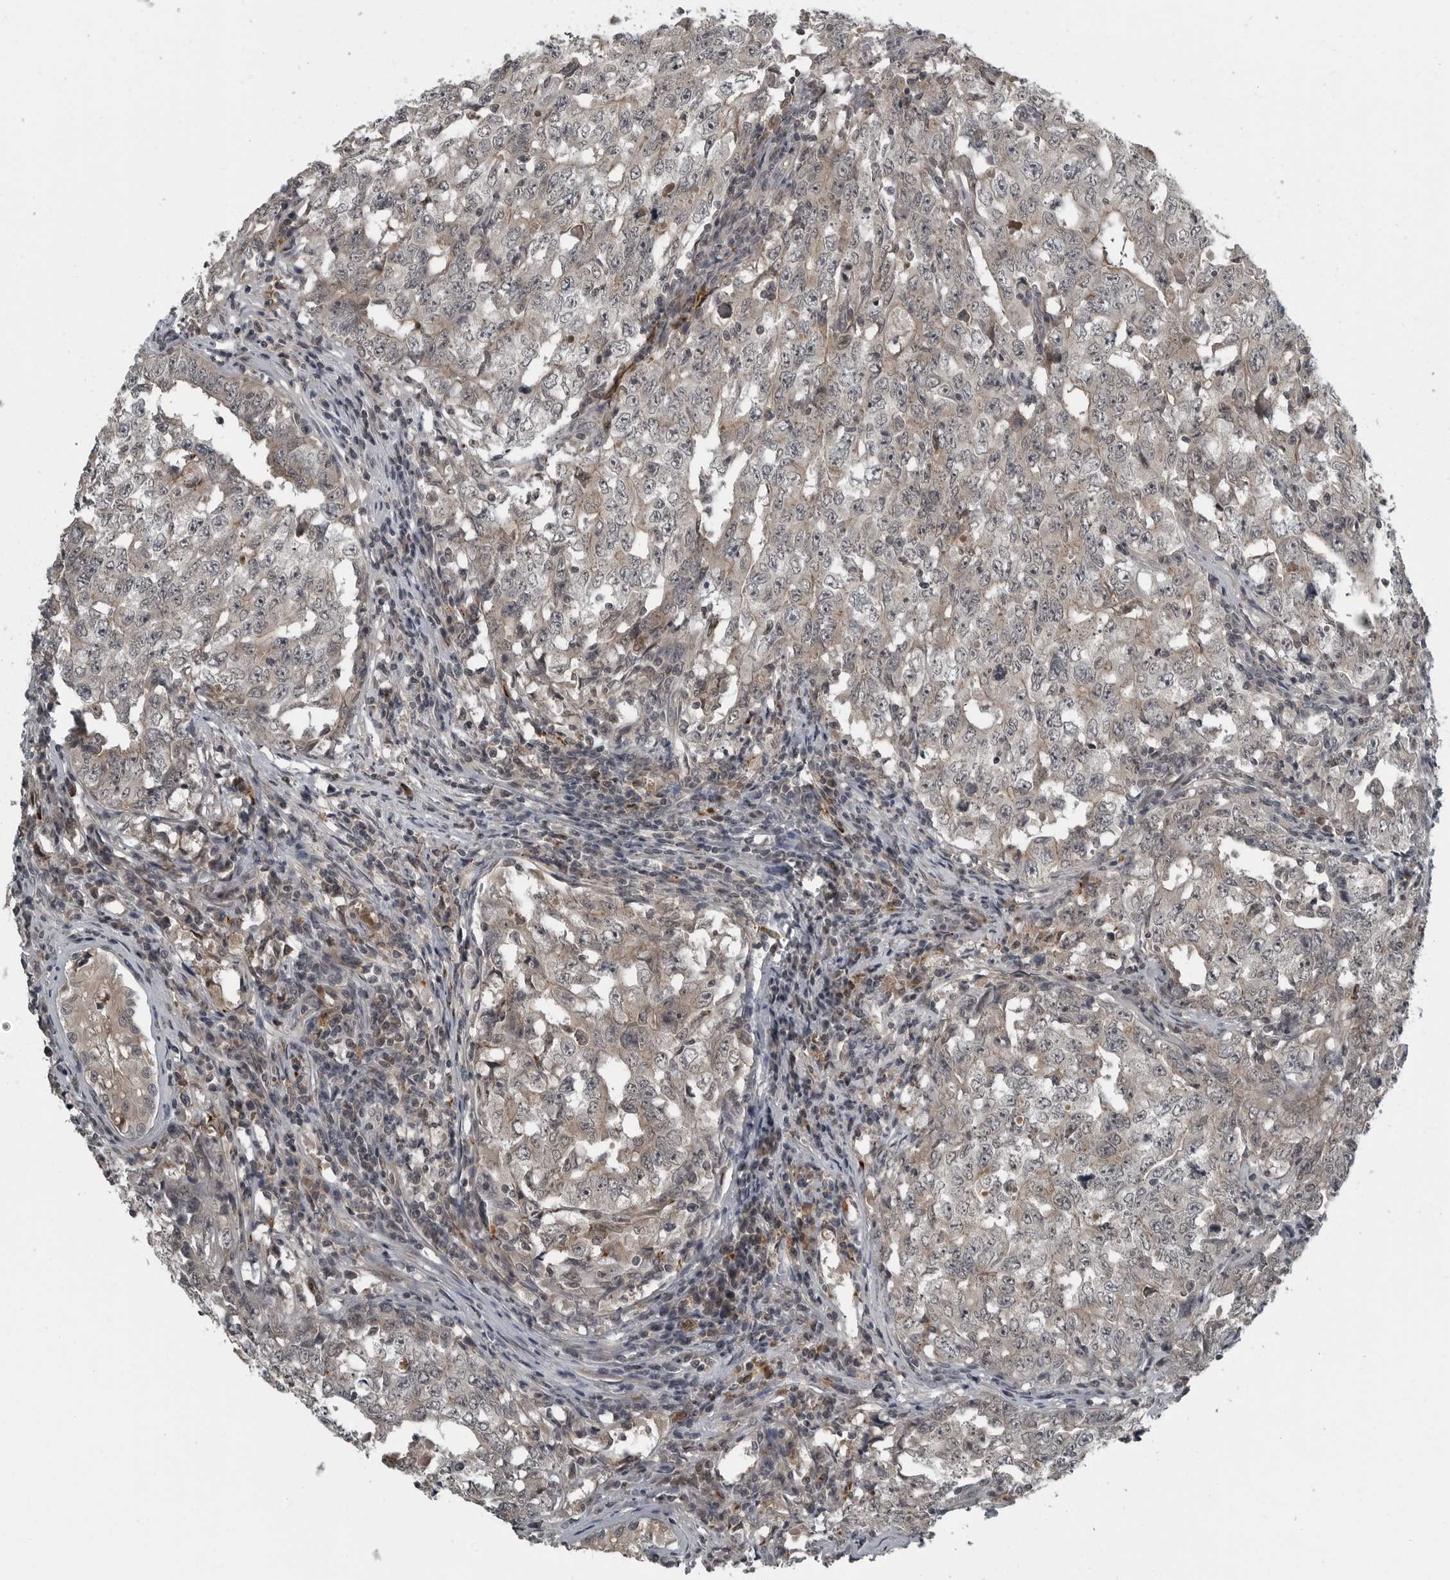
{"staining": {"intensity": "weak", "quantity": ">75%", "location": "cytoplasmic/membranous"}, "tissue": "testis cancer", "cell_type": "Tumor cells", "image_type": "cancer", "snomed": [{"axis": "morphology", "description": "Carcinoma, Embryonal, NOS"}, {"axis": "topography", "description": "Testis"}], "caption": "About >75% of tumor cells in human embryonal carcinoma (testis) demonstrate weak cytoplasmic/membranous protein positivity as visualized by brown immunohistochemical staining.", "gene": "GAK", "patient": {"sex": "male", "age": 26}}